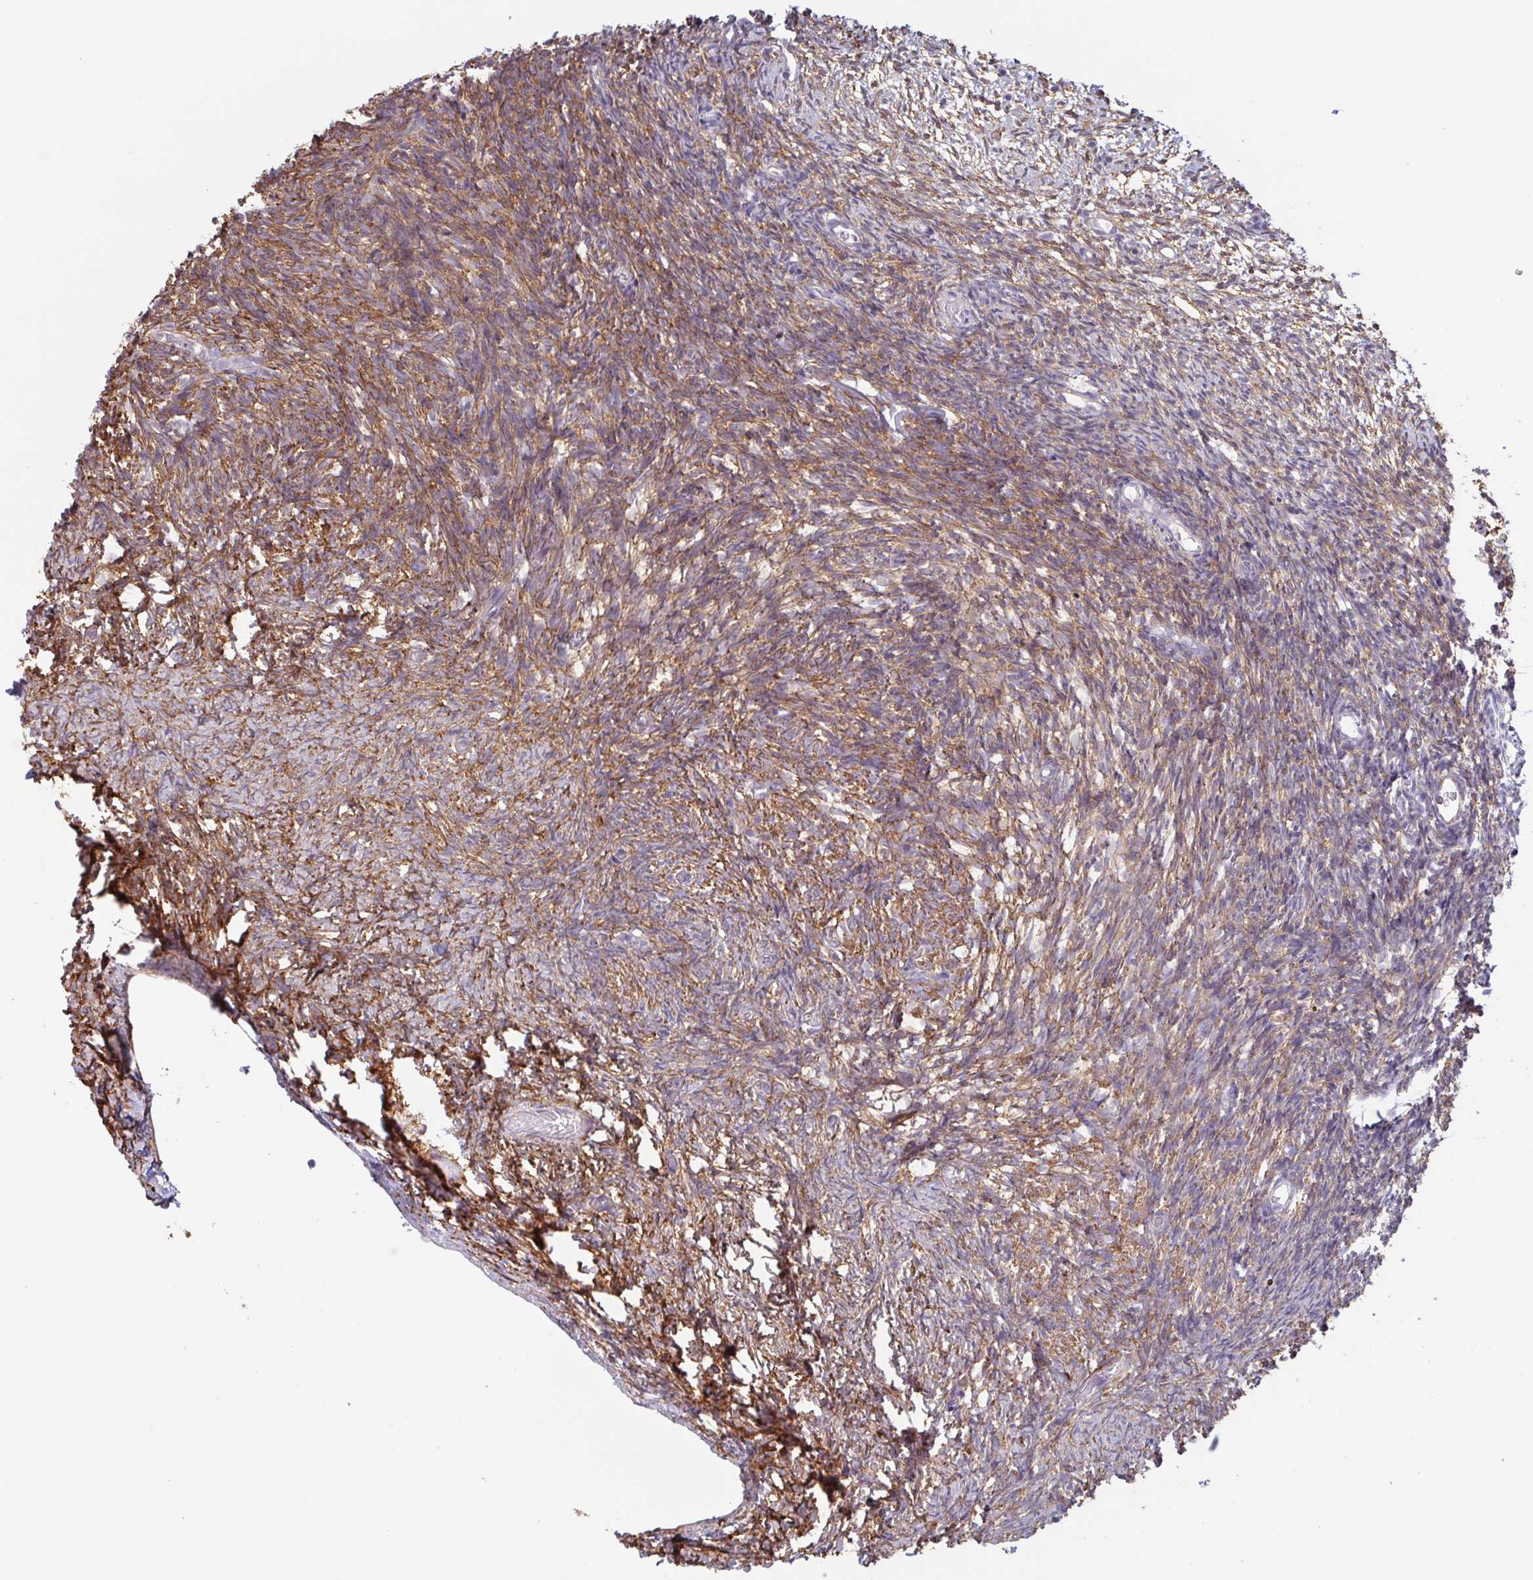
{"staining": {"intensity": "moderate", "quantity": ">75%", "location": "cytoplasmic/membranous"}, "tissue": "ovary", "cell_type": "Follicle cells", "image_type": "normal", "snomed": [{"axis": "morphology", "description": "Normal tissue, NOS"}, {"axis": "topography", "description": "Ovary"}], "caption": "This image exhibits immunohistochemistry (IHC) staining of benign human ovary, with medium moderate cytoplasmic/membranous positivity in about >75% of follicle cells.", "gene": "MYH10", "patient": {"sex": "female", "age": 39}}